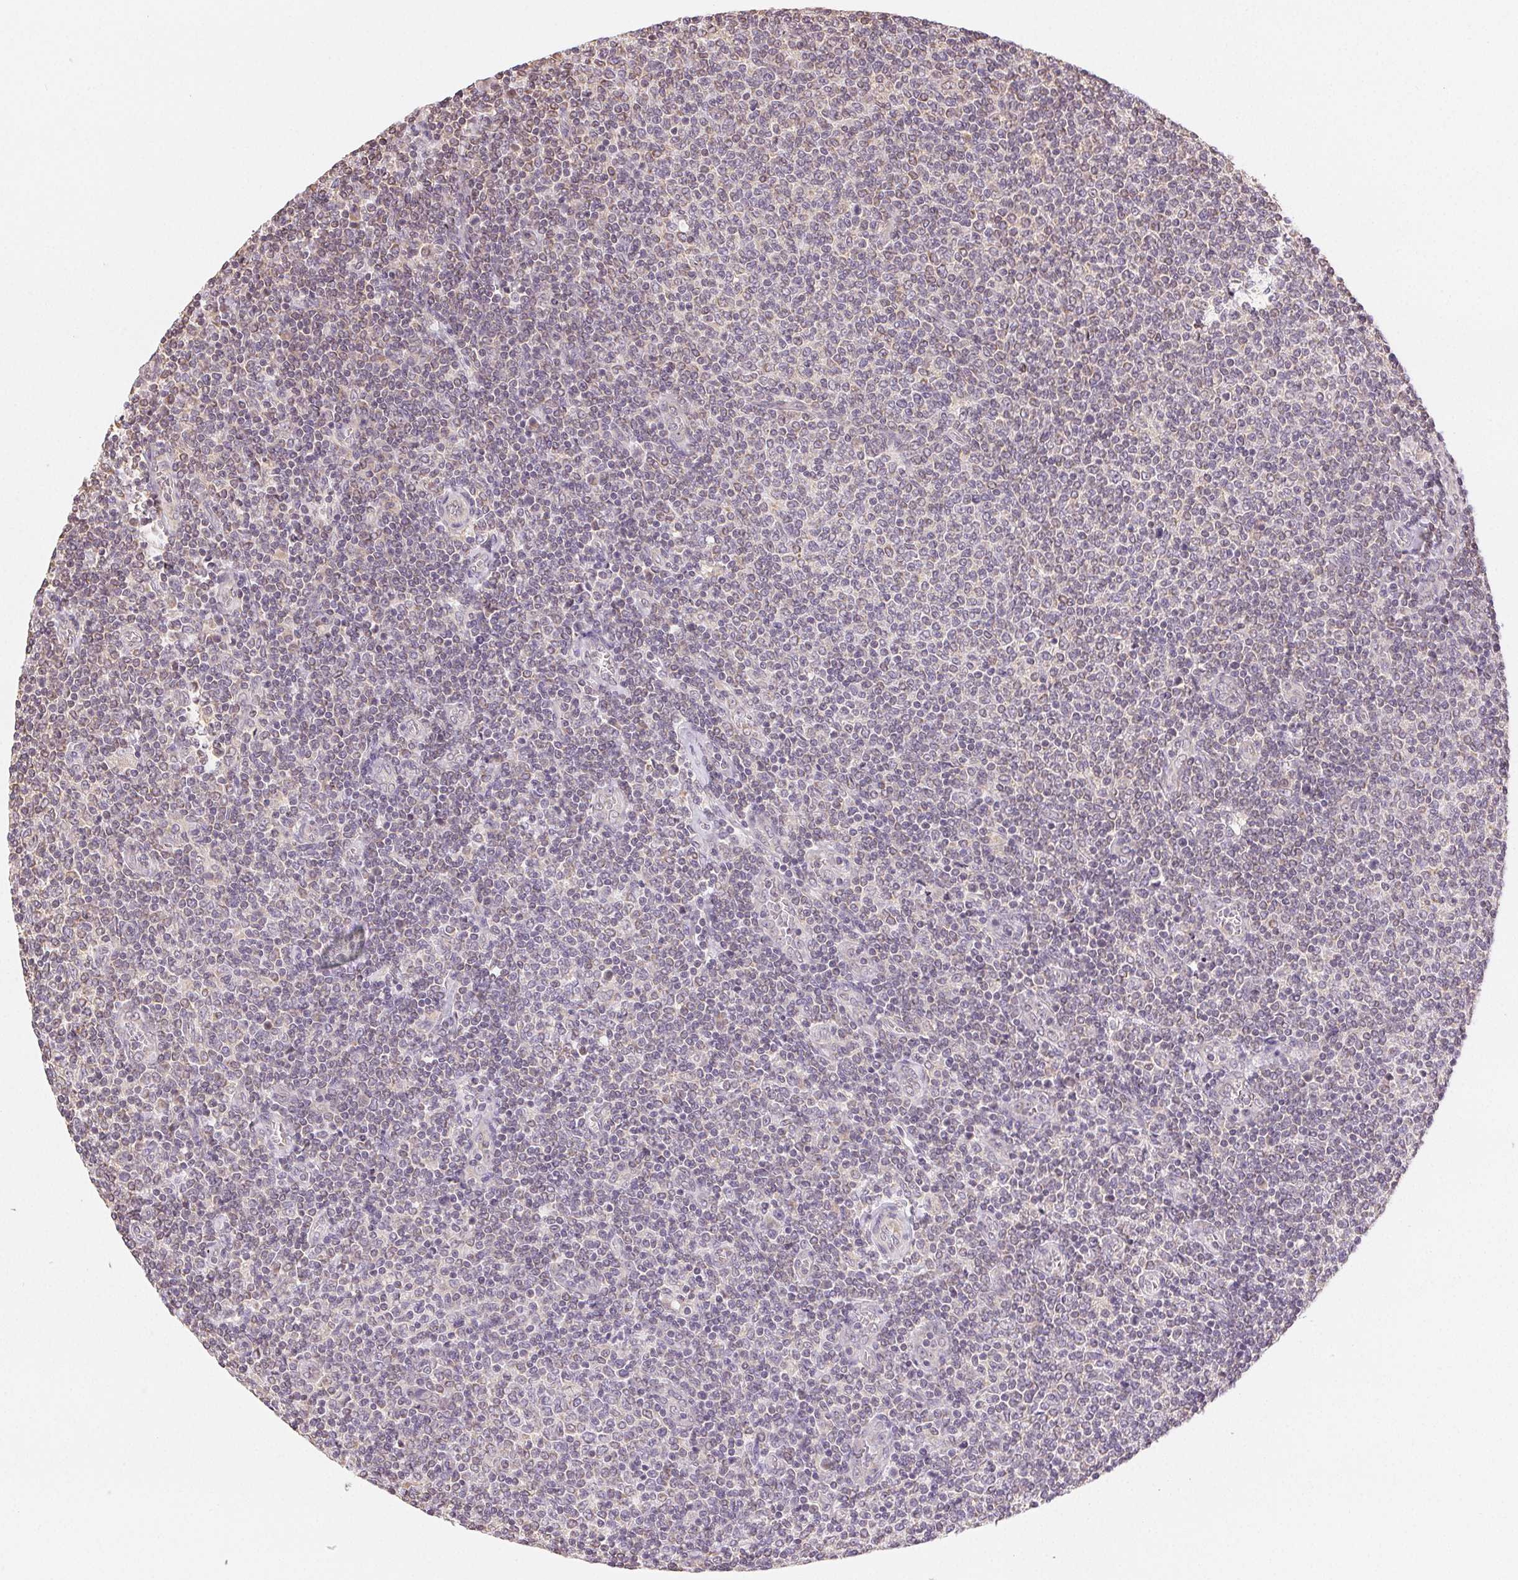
{"staining": {"intensity": "negative", "quantity": "none", "location": "none"}, "tissue": "lymphoma", "cell_type": "Tumor cells", "image_type": "cancer", "snomed": [{"axis": "morphology", "description": "Malignant lymphoma, non-Hodgkin's type, Low grade"}, {"axis": "topography", "description": "Lymph node"}], "caption": "High magnification brightfield microscopy of lymphoma stained with DAB (brown) and counterstained with hematoxylin (blue): tumor cells show no significant positivity. (DAB (3,3'-diaminobenzidine) immunohistochemistry with hematoxylin counter stain).", "gene": "SEZ6L2", "patient": {"sex": "male", "age": 52}}